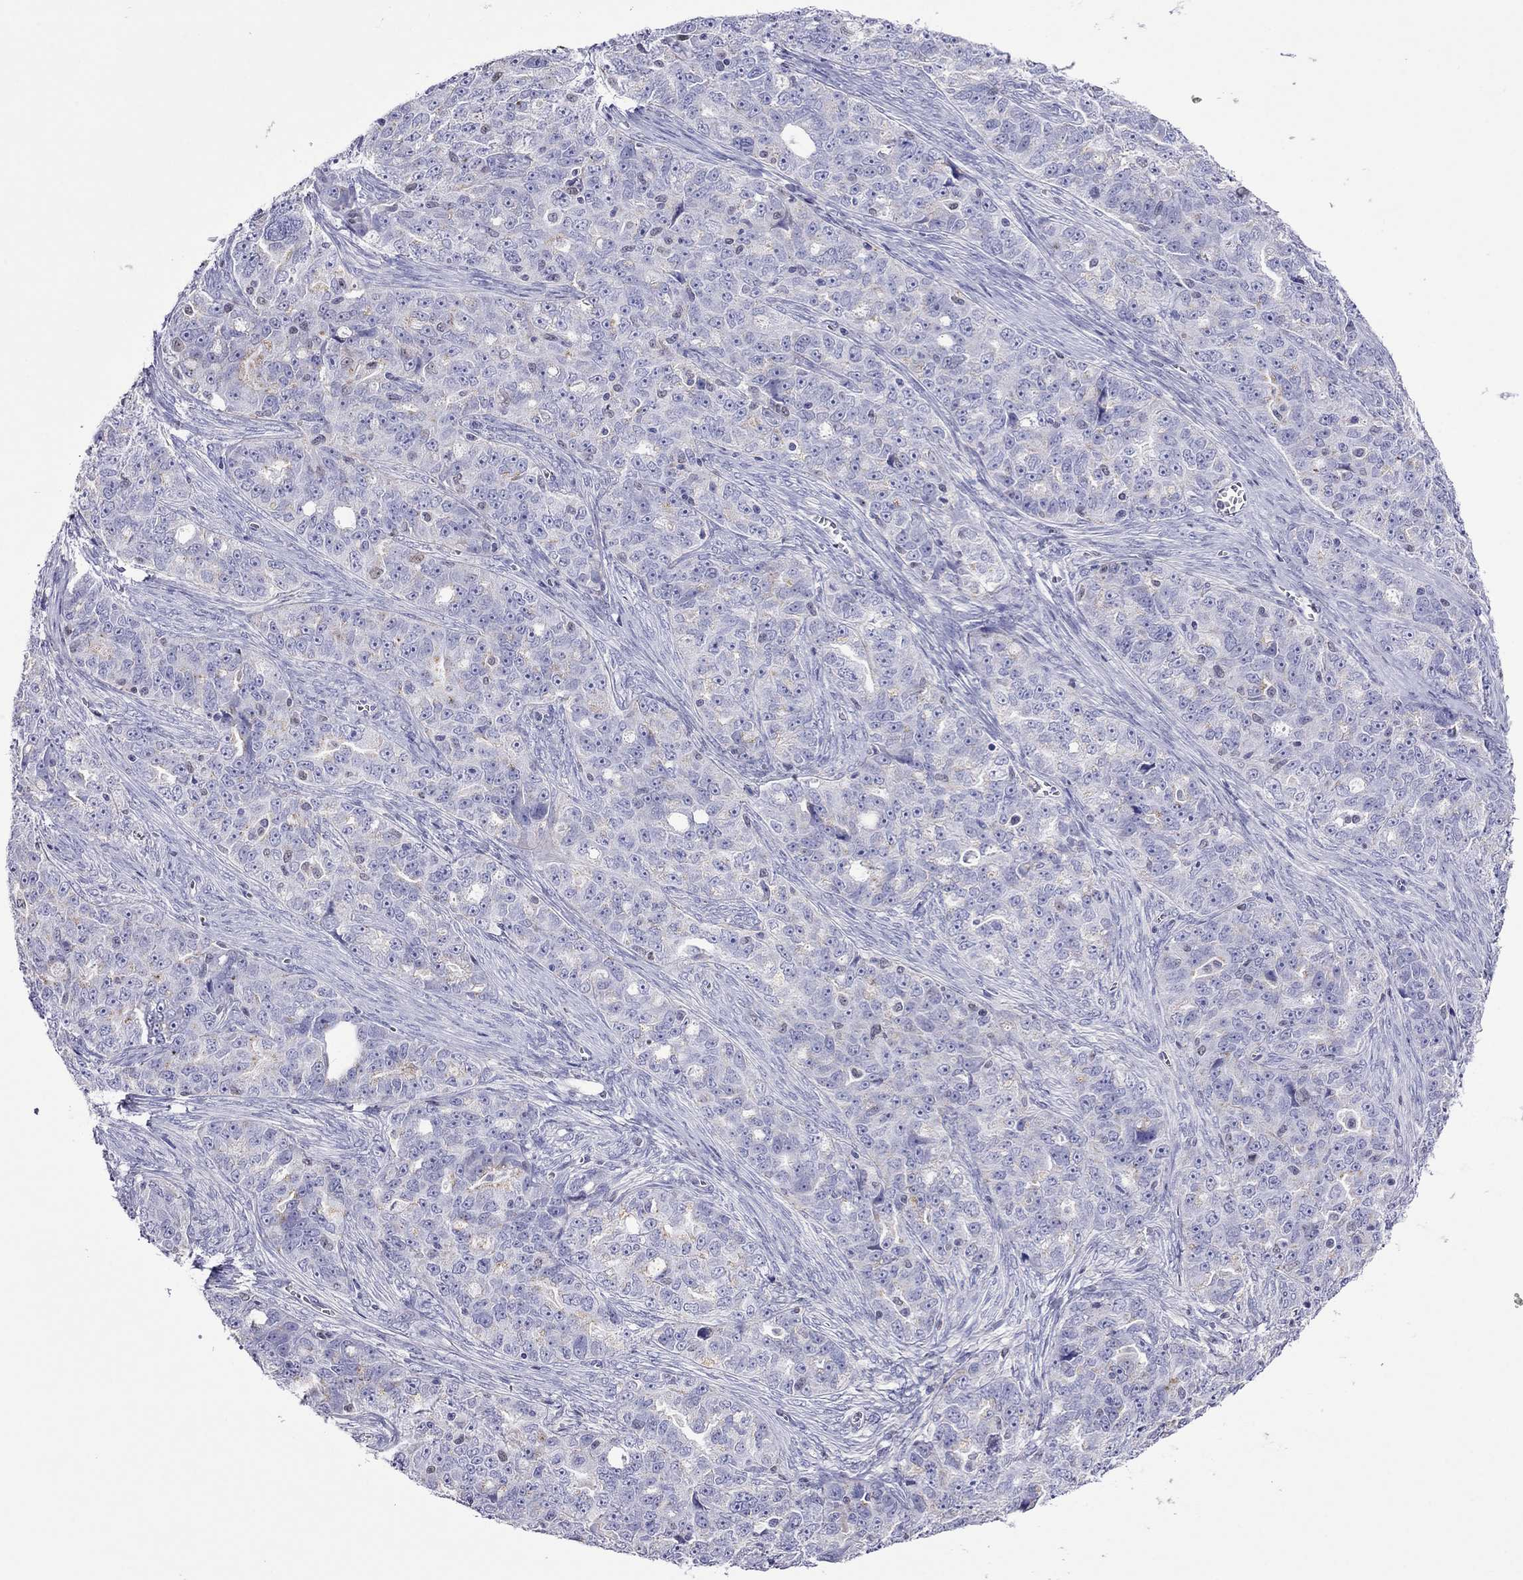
{"staining": {"intensity": "weak", "quantity": "<25%", "location": "cytoplasmic/membranous"}, "tissue": "ovarian cancer", "cell_type": "Tumor cells", "image_type": "cancer", "snomed": [{"axis": "morphology", "description": "Cystadenocarcinoma, serous, NOS"}, {"axis": "topography", "description": "Ovary"}], "caption": "Immunohistochemical staining of serous cystadenocarcinoma (ovarian) shows no significant expression in tumor cells.", "gene": "MPZ", "patient": {"sex": "female", "age": 51}}